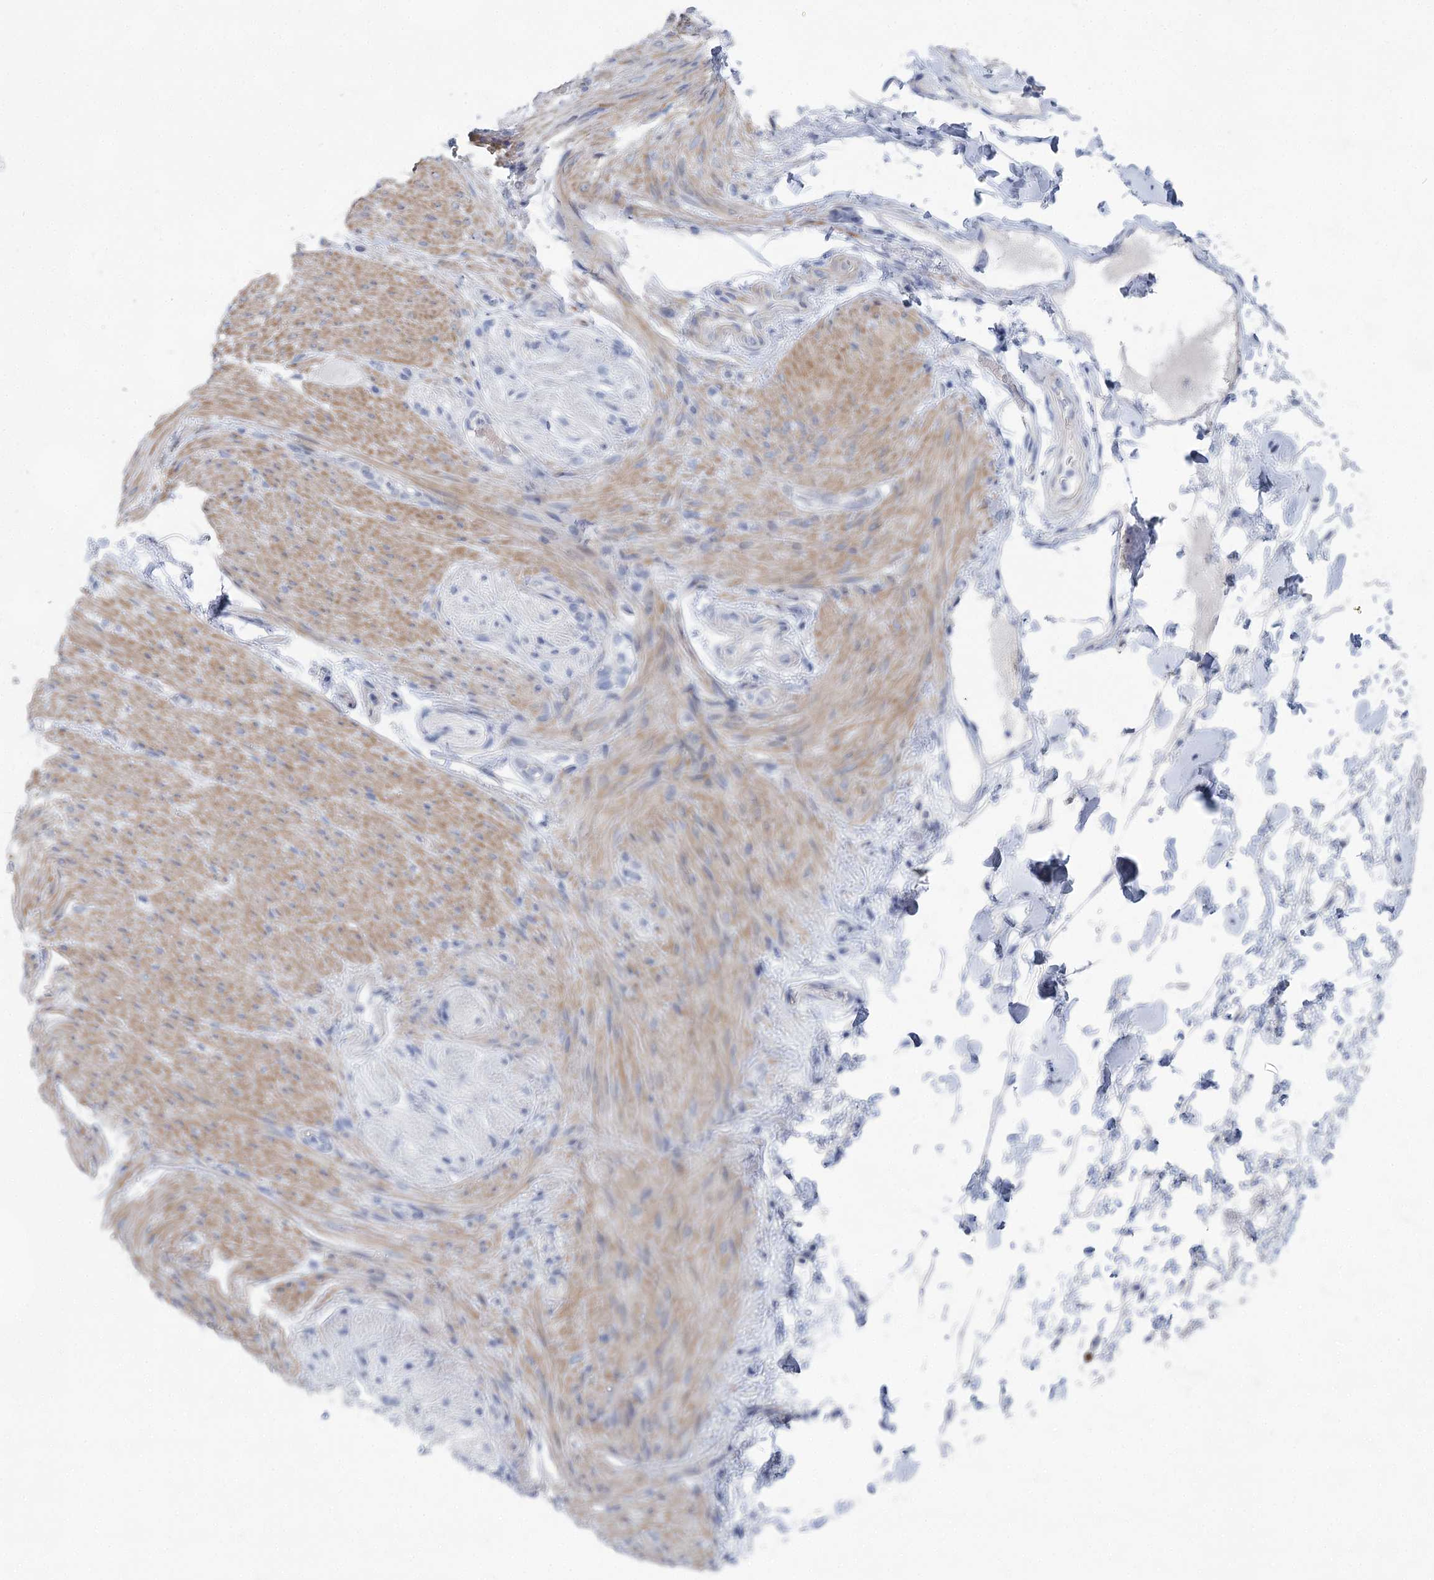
{"staining": {"intensity": "negative", "quantity": "none", "location": "none"}, "tissue": "adipose tissue", "cell_type": "Adipocytes", "image_type": "normal", "snomed": [{"axis": "morphology", "description": "Normal tissue, NOS"}, {"axis": "topography", "description": "Colon"}, {"axis": "topography", "description": "Peripheral nerve tissue"}], "caption": "The IHC histopathology image has no significant positivity in adipocytes of adipose tissue.", "gene": "WDR74", "patient": {"sex": "female", "age": 61}}